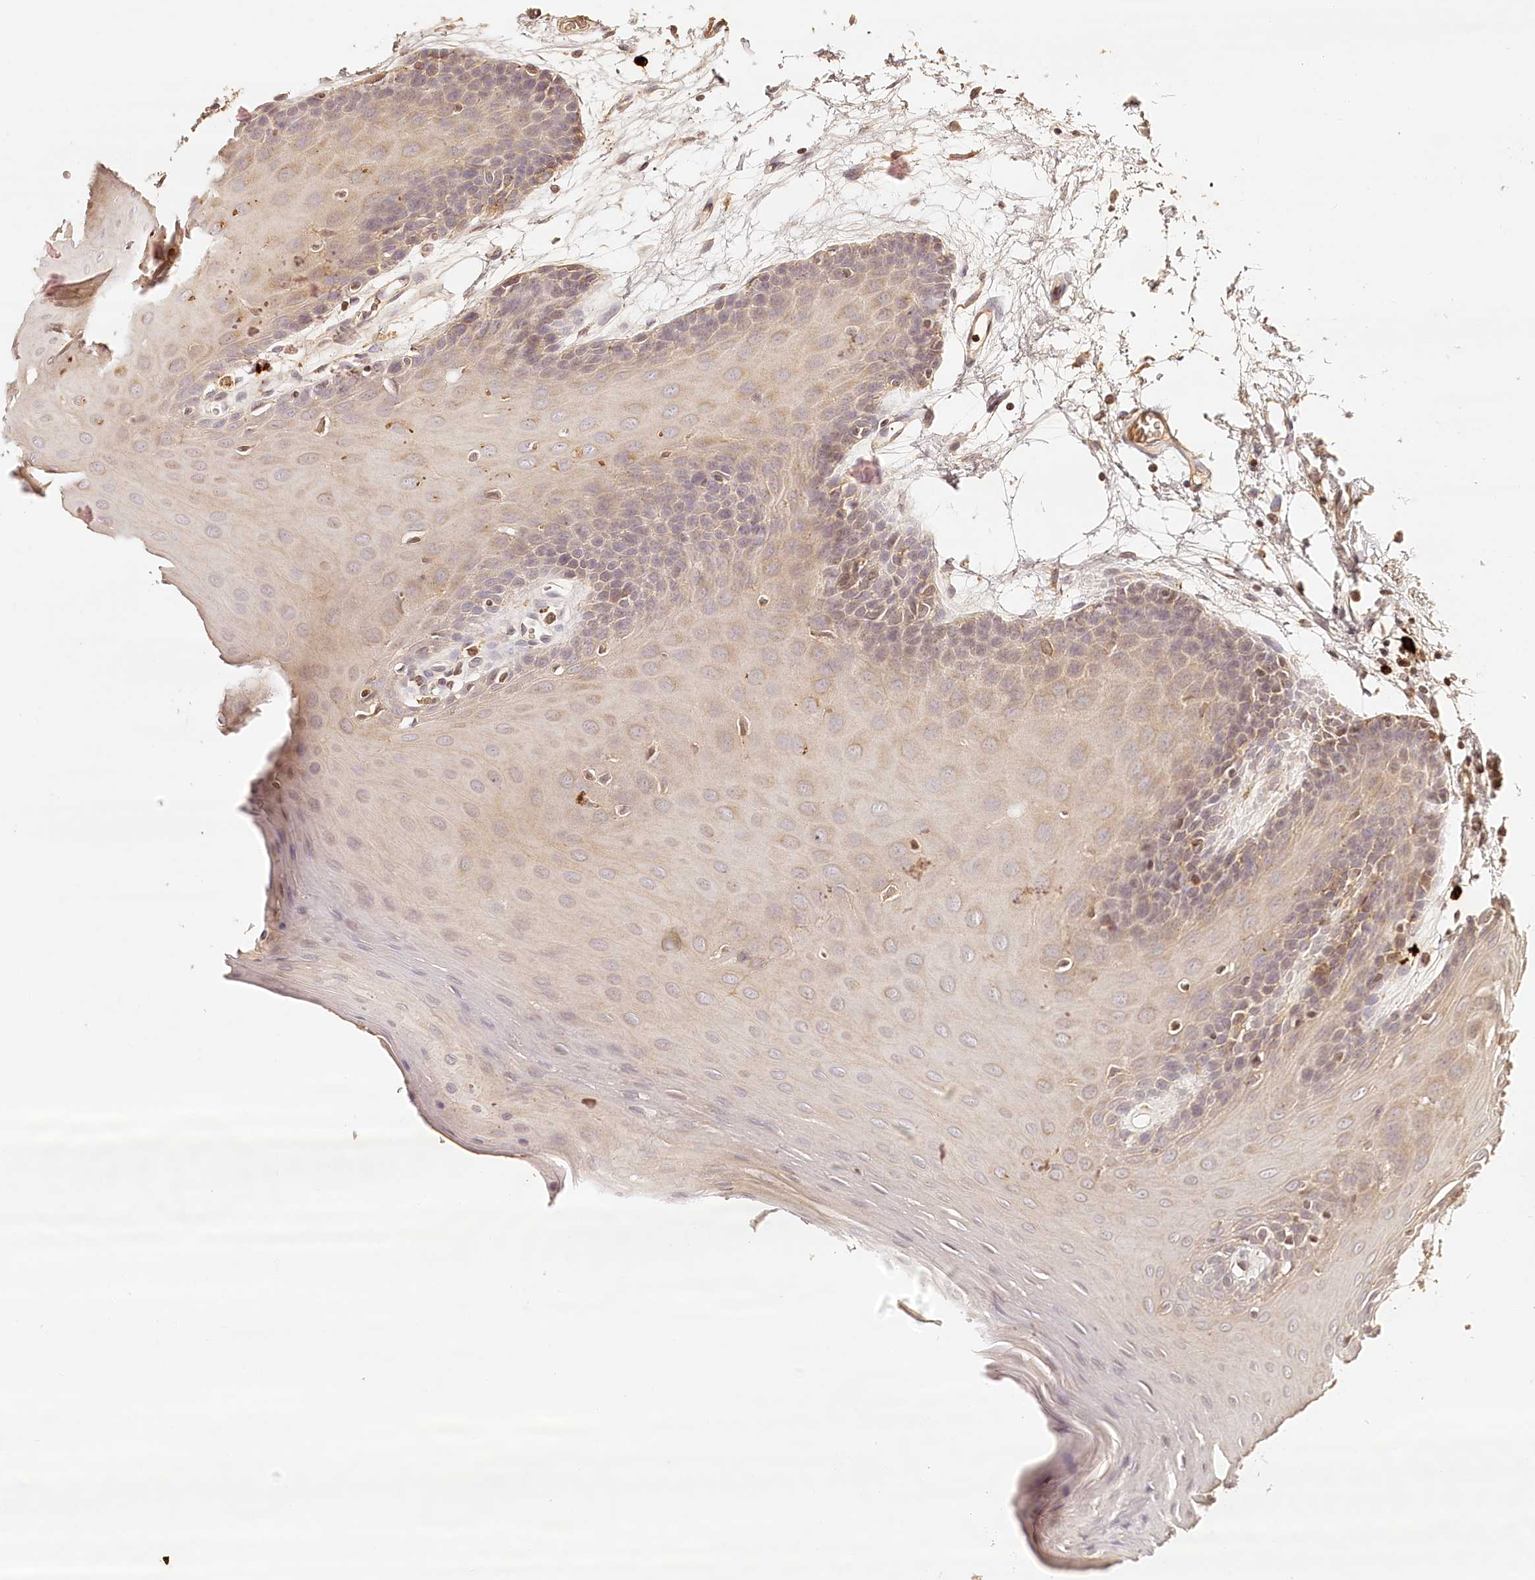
{"staining": {"intensity": "negative", "quantity": "none", "location": "none"}, "tissue": "oral mucosa", "cell_type": "Squamous epithelial cells", "image_type": "normal", "snomed": [{"axis": "morphology", "description": "Normal tissue, NOS"}, {"axis": "morphology", "description": "Squamous cell carcinoma, NOS"}, {"axis": "topography", "description": "Skeletal muscle"}, {"axis": "topography", "description": "Oral tissue"}, {"axis": "topography", "description": "Salivary gland"}, {"axis": "topography", "description": "Head-Neck"}], "caption": "DAB (3,3'-diaminobenzidine) immunohistochemical staining of unremarkable oral mucosa demonstrates no significant positivity in squamous epithelial cells. The staining was performed using DAB (3,3'-diaminobenzidine) to visualize the protein expression in brown, while the nuclei were stained in blue with hematoxylin (Magnification: 20x).", "gene": "SYNGR1", "patient": {"sex": "male", "age": 54}}